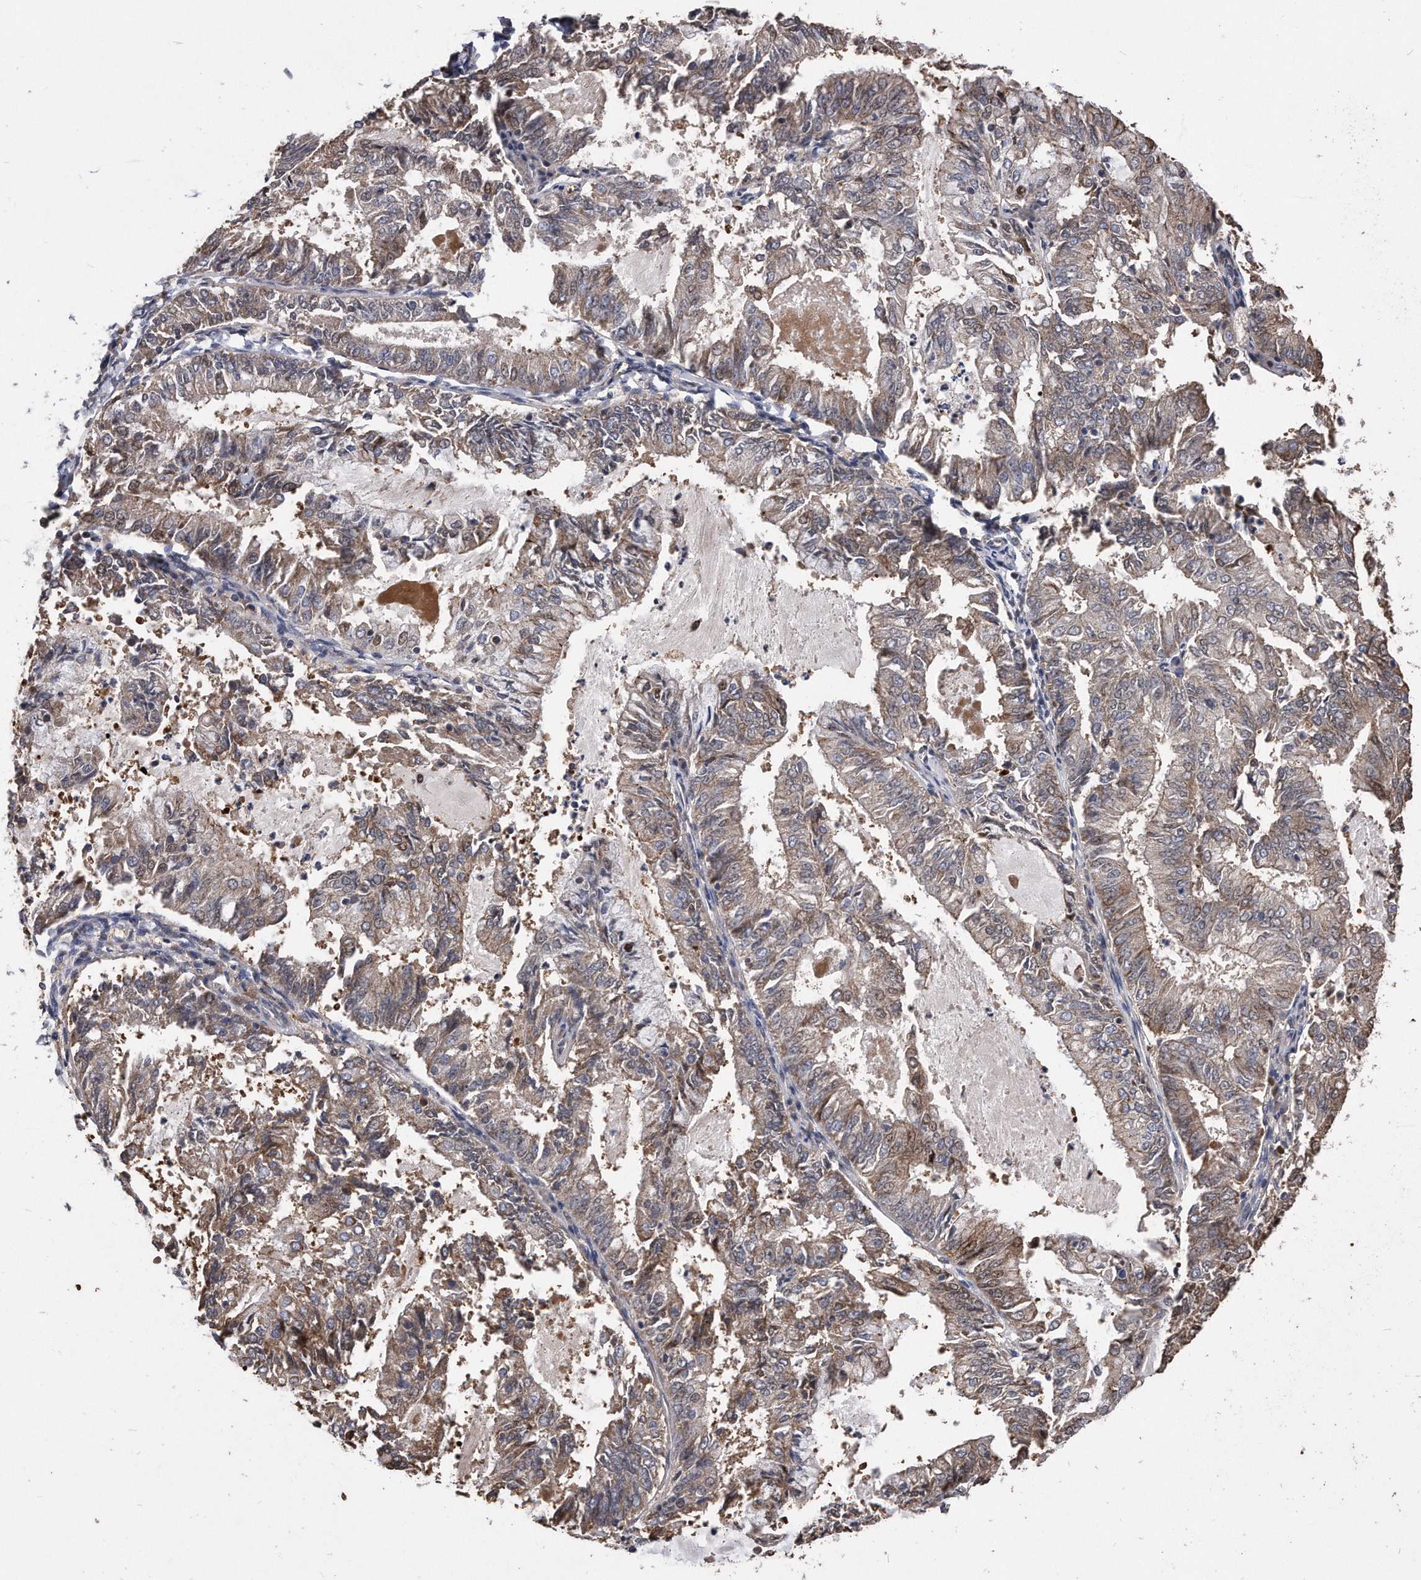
{"staining": {"intensity": "moderate", "quantity": "25%-75%", "location": "cytoplasmic/membranous"}, "tissue": "endometrial cancer", "cell_type": "Tumor cells", "image_type": "cancer", "snomed": [{"axis": "morphology", "description": "Adenocarcinoma, NOS"}, {"axis": "topography", "description": "Endometrium"}], "caption": "Endometrial adenocarcinoma stained for a protein (brown) reveals moderate cytoplasmic/membranous positive expression in about 25%-75% of tumor cells.", "gene": "IL20RA", "patient": {"sex": "female", "age": 57}}